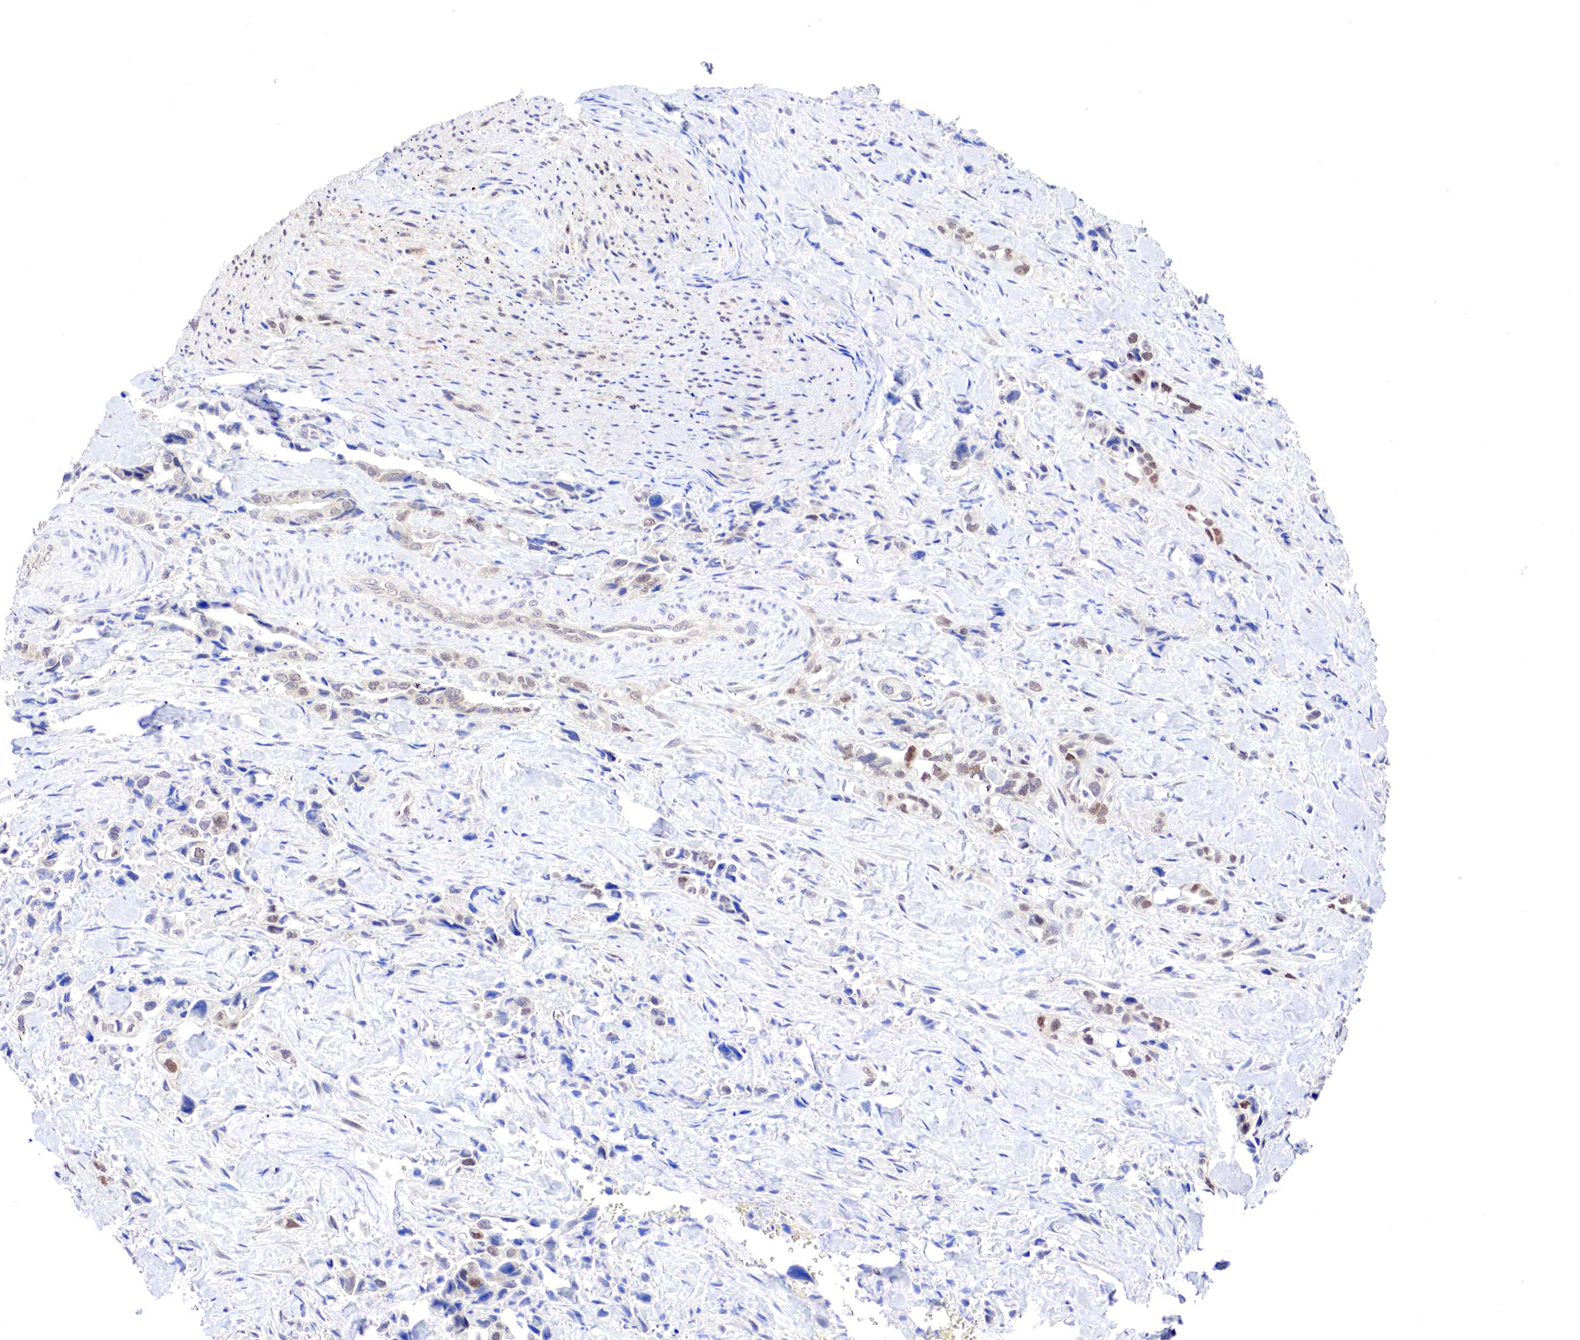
{"staining": {"intensity": "weak", "quantity": "25%-75%", "location": "cytoplasmic/membranous,nuclear"}, "tissue": "pancreatic cancer", "cell_type": "Tumor cells", "image_type": "cancer", "snomed": [{"axis": "morphology", "description": "Adenocarcinoma, NOS"}, {"axis": "topography", "description": "Pancreas"}], "caption": "IHC of human pancreatic cancer demonstrates low levels of weak cytoplasmic/membranous and nuclear staining in about 25%-75% of tumor cells. Using DAB (brown) and hematoxylin (blue) stains, captured at high magnification using brightfield microscopy.", "gene": "PABIR2", "patient": {"sex": "male", "age": 69}}